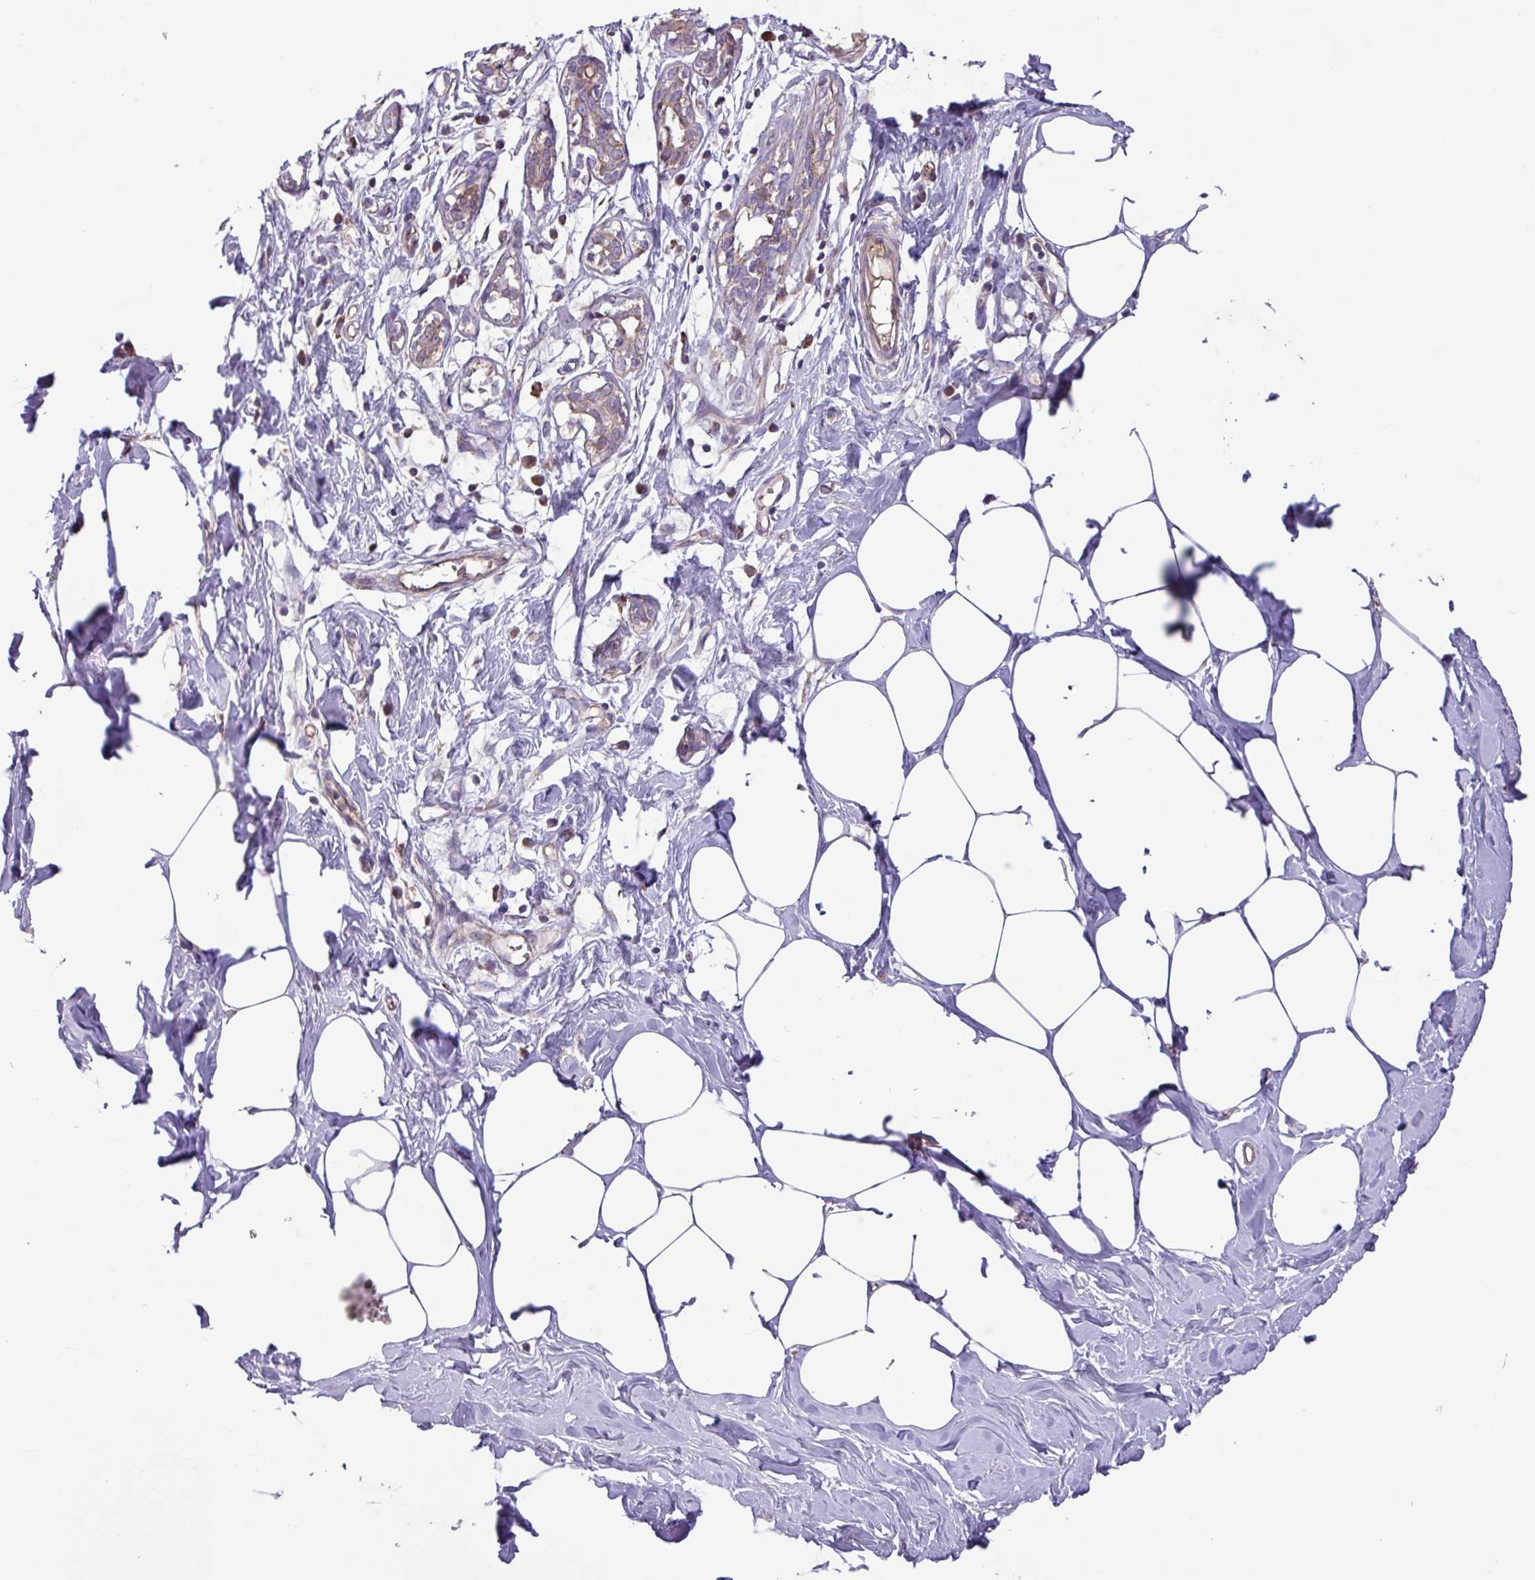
{"staining": {"intensity": "negative", "quantity": "none", "location": "none"}, "tissue": "breast", "cell_type": "Adipocytes", "image_type": "normal", "snomed": [{"axis": "morphology", "description": "Normal tissue, NOS"}, {"axis": "topography", "description": "Breast"}], "caption": "Immunohistochemistry (IHC) histopathology image of normal breast: breast stained with DAB (3,3'-diaminobenzidine) displays no significant protein expression in adipocytes. (Stains: DAB immunohistochemistry (IHC) with hematoxylin counter stain, Microscopy: brightfield microscopy at high magnification).", "gene": "PTPRQ", "patient": {"sex": "female", "age": 27}}